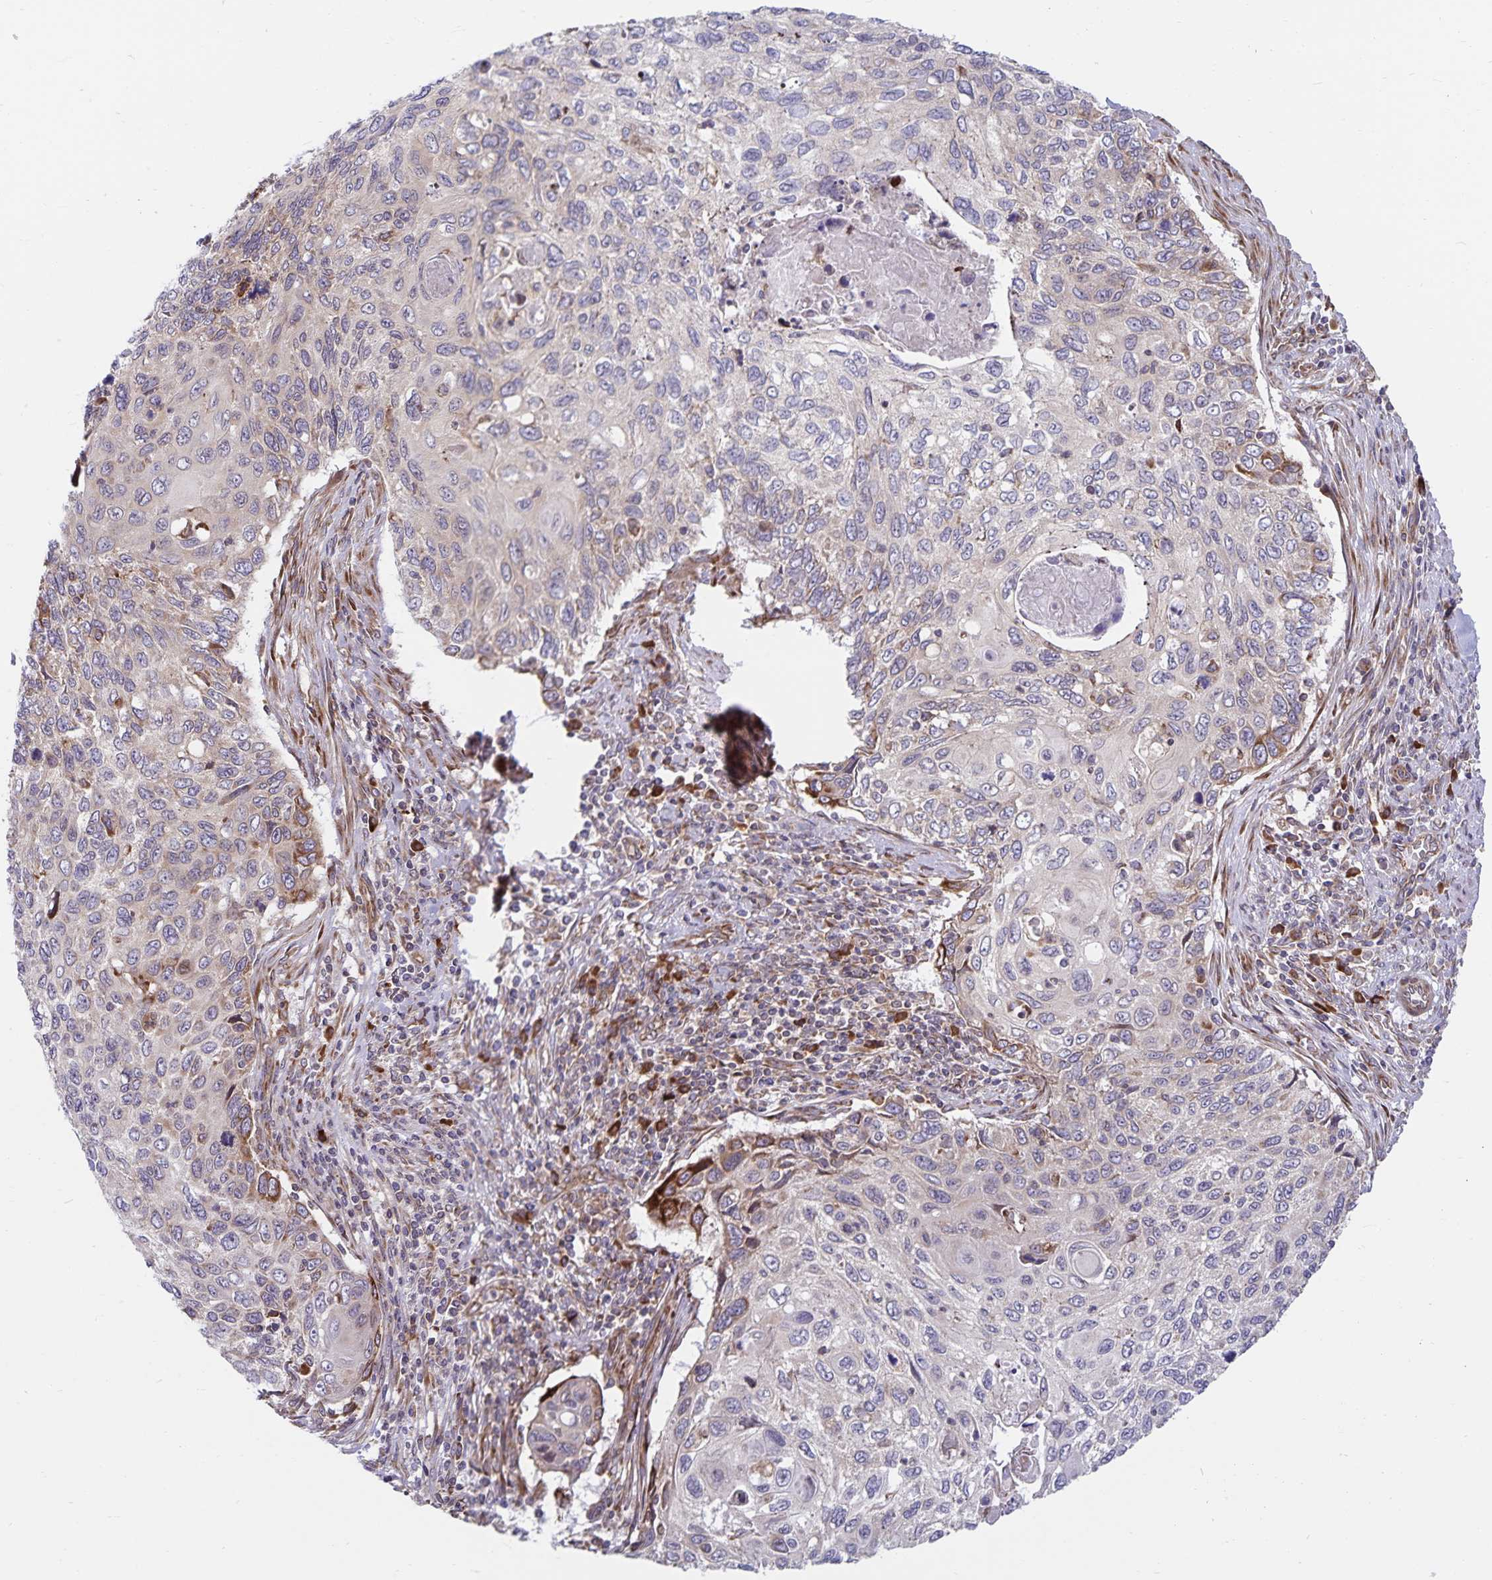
{"staining": {"intensity": "negative", "quantity": "none", "location": "none"}, "tissue": "cervical cancer", "cell_type": "Tumor cells", "image_type": "cancer", "snomed": [{"axis": "morphology", "description": "Squamous cell carcinoma, NOS"}, {"axis": "topography", "description": "Cervix"}], "caption": "Image shows no significant protein expression in tumor cells of cervical squamous cell carcinoma.", "gene": "SEC62", "patient": {"sex": "female", "age": 70}}